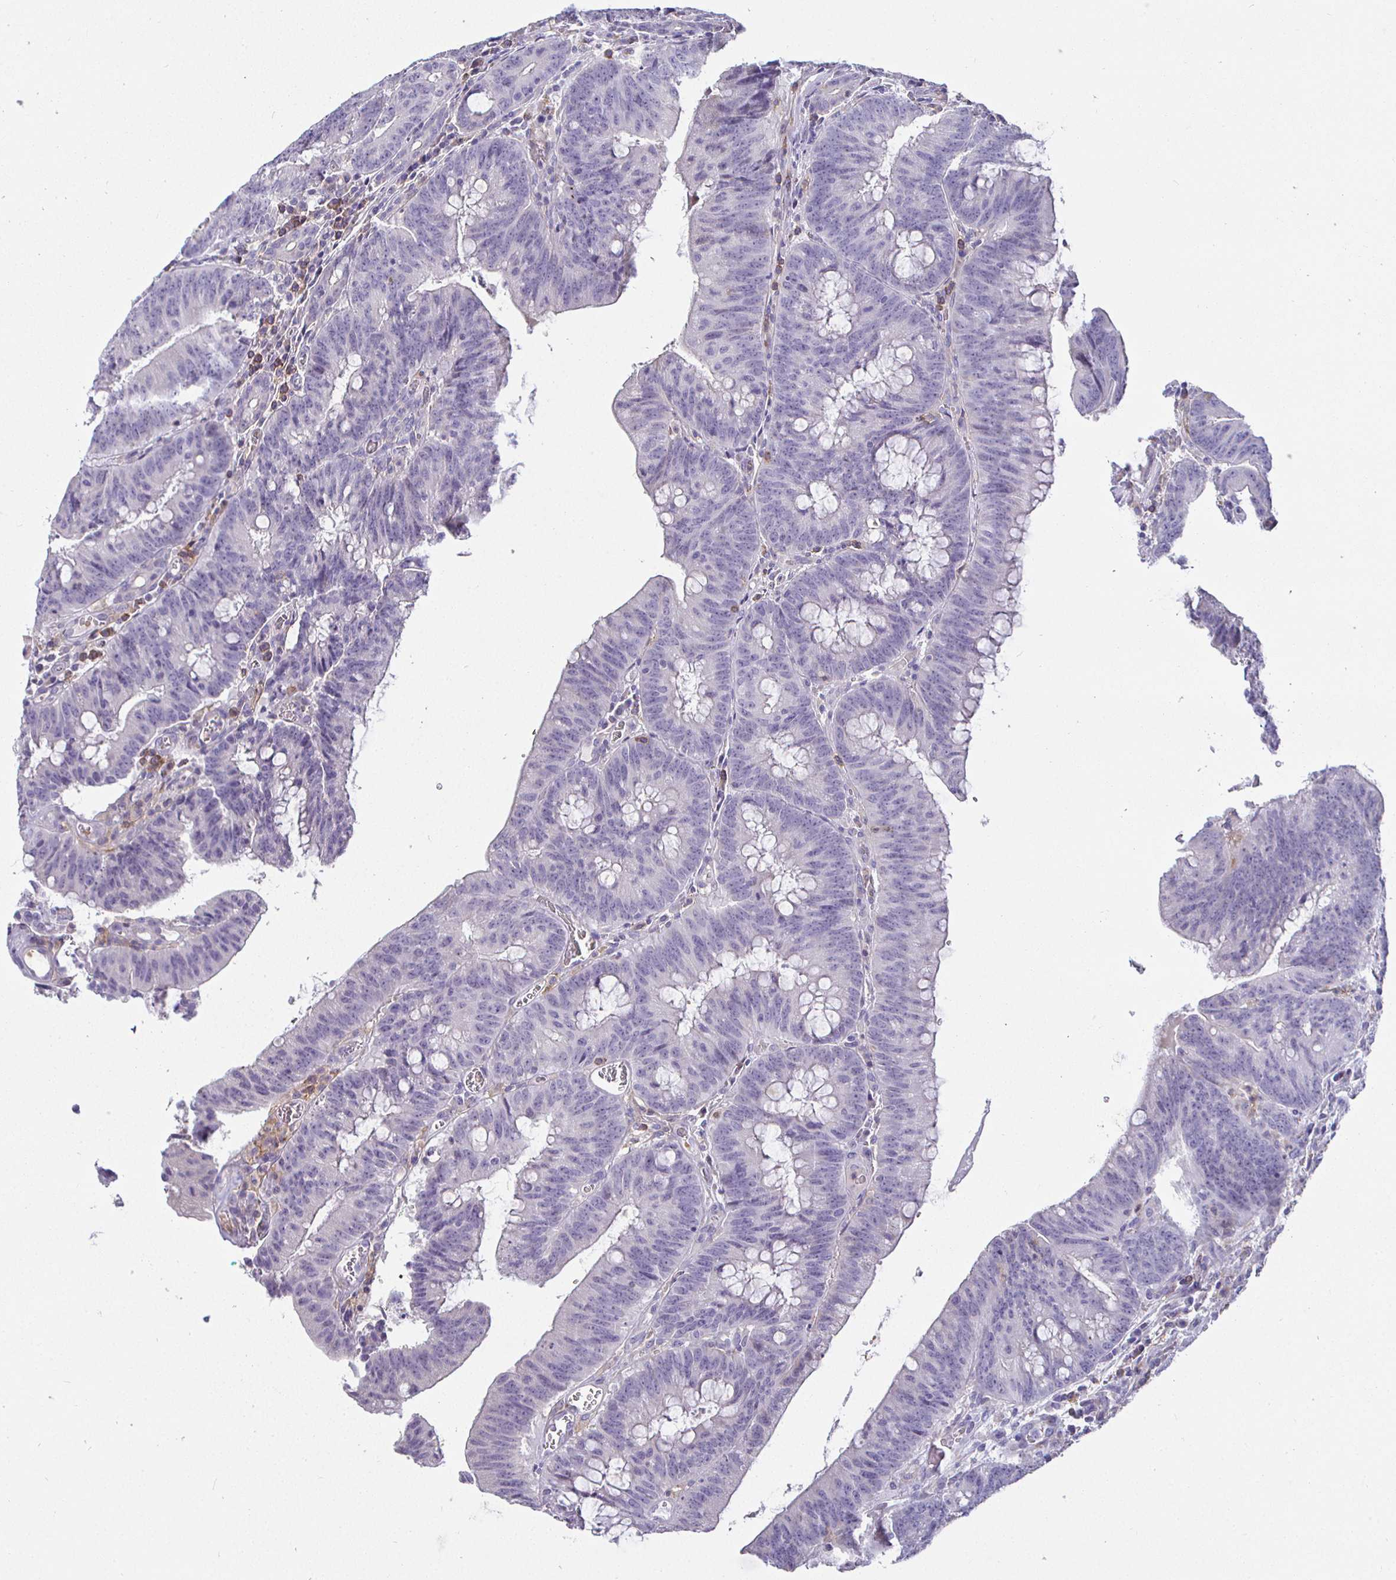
{"staining": {"intensity": "negative", "quantity": "none", "location": "none"}, "tissue": "colorectal cancer", "cell_type": "Tumor cells", "image_type": "cancer", "snomed": [{"axis": "morphology", "description": "Adenocarcinoma, NOS"}, {"axis": "topography", "description": "Colon"}], "caption": "This micrograph is of colorectal cancer stained with IHC to label a protein in brown with the nuclei are counter-stained blue. There is no positivity in tumor cells.", "gene": "SIRPA", "patient": {"sex": "female", "age": 87}}